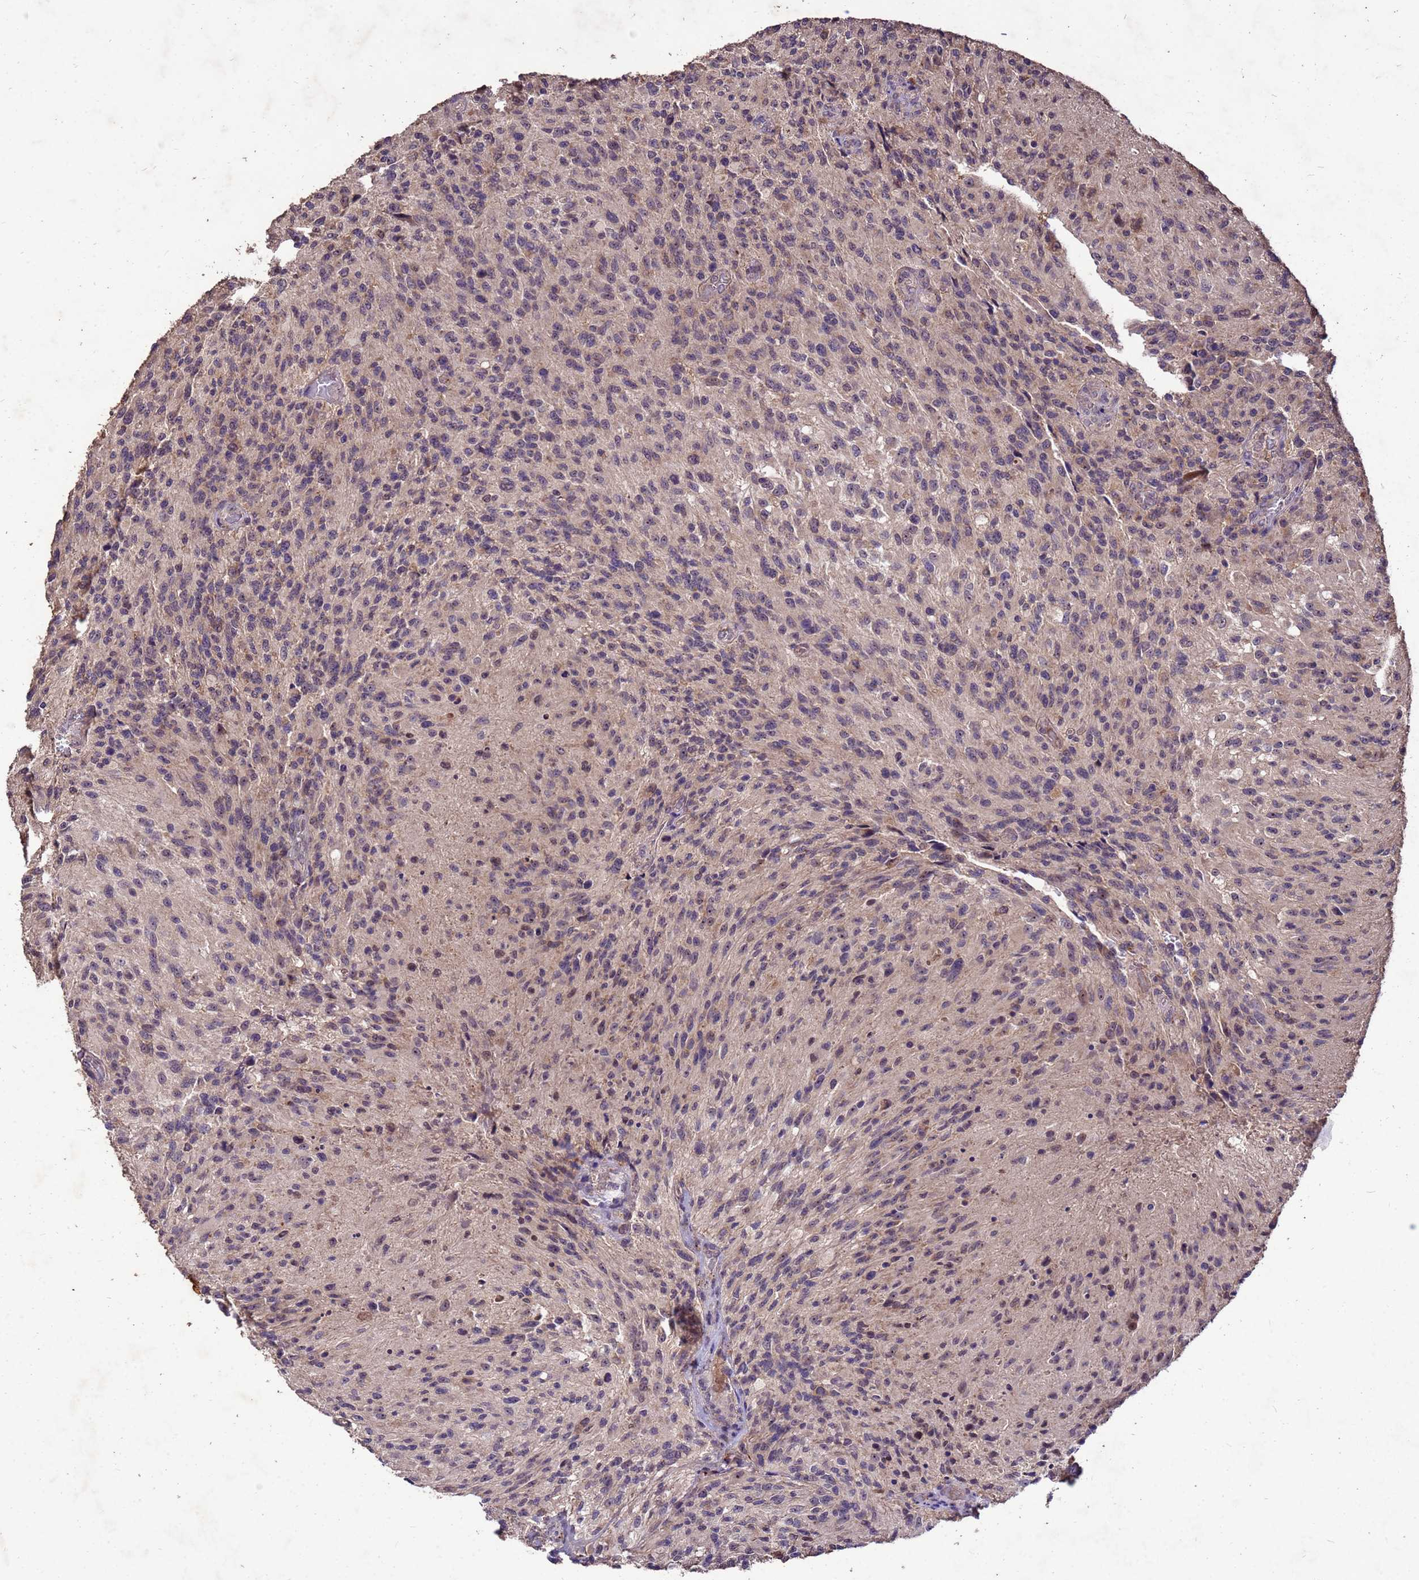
{"staining": {"intensity": "weak", "quantity": "25%-75%", "location": "cytoplasmic/membranous,nuclear"}, "tissue": "glioma", "cell_type": "Tumor cells", "image_type": "cancer", "snomed": [{"axis": "morphology", "description": "Normal tissue, NOS"}, {"axis": "morphology", "description": "Glioma, malignant, High grade"}, {"axis": "topography", "description": "Cerebral cortex"}], "caption": "Tumor cells display weak cytoplasmic/membranous and nuclear staining in about 25%-75% of cells in malignant glioma (high-grade). (DAB IHC, brown staining for protein, blue staining for nuclei).", "gene": "TOR4A", "patient": {"sex": "male", "age": 56}}